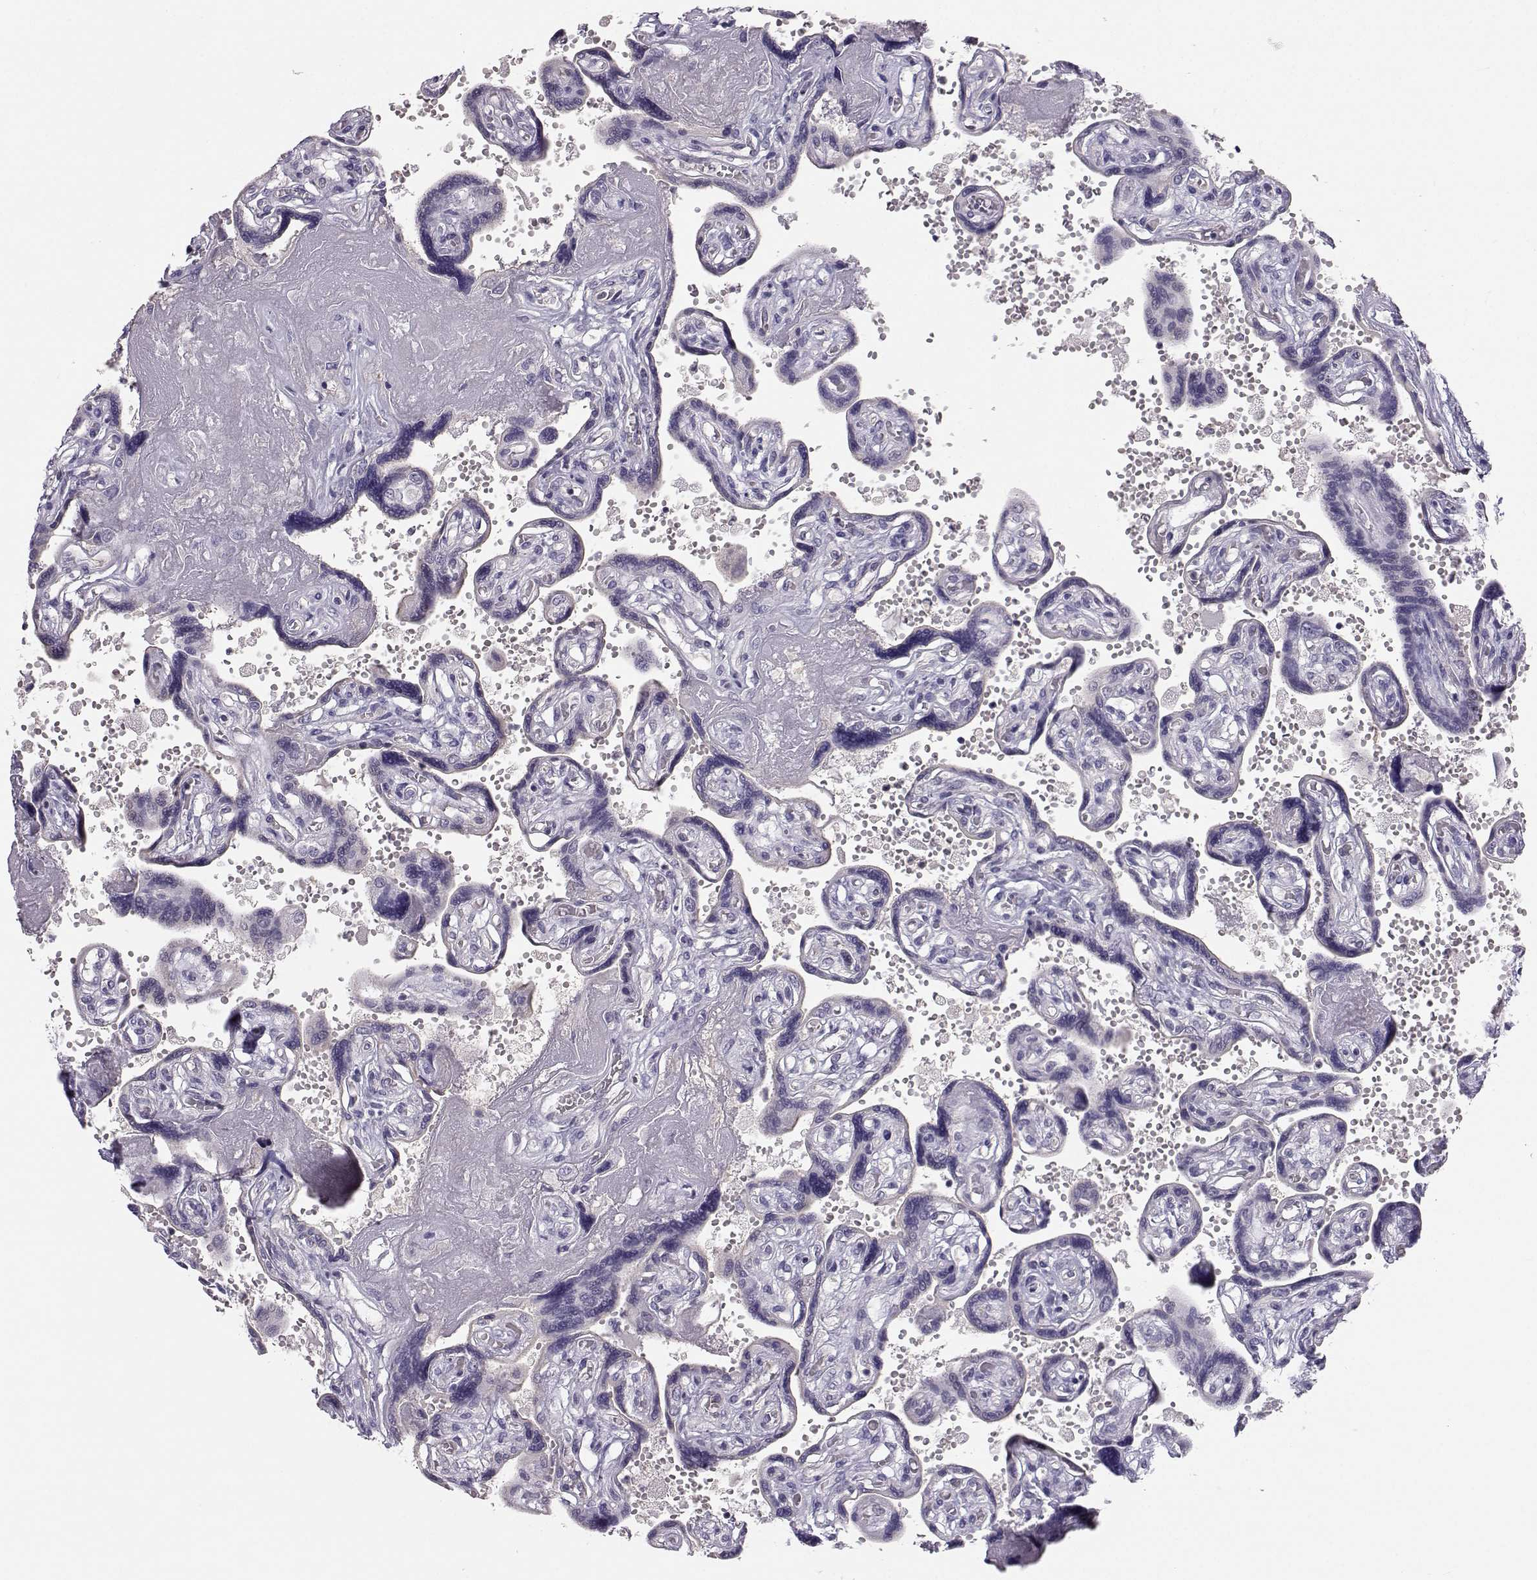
{"staining": {"intensity": "negative", "quantity": "none", "location": "none"}, "tissue": "placenta", "cell_type": "Decidual cells", "image_type": "normal", "snomed": [{"axis": "morphology", "description": "Normal tissue, NOS"}, {"axis": "topography", "description": "Placenta"}], "caption": "The IHC micrograph has no significant expression in decidual cells of placenta. (DAB IHC with hematoxylin counter stain).", "gene": "MROH7", "patient": {"sex": "female", "age": 32}}